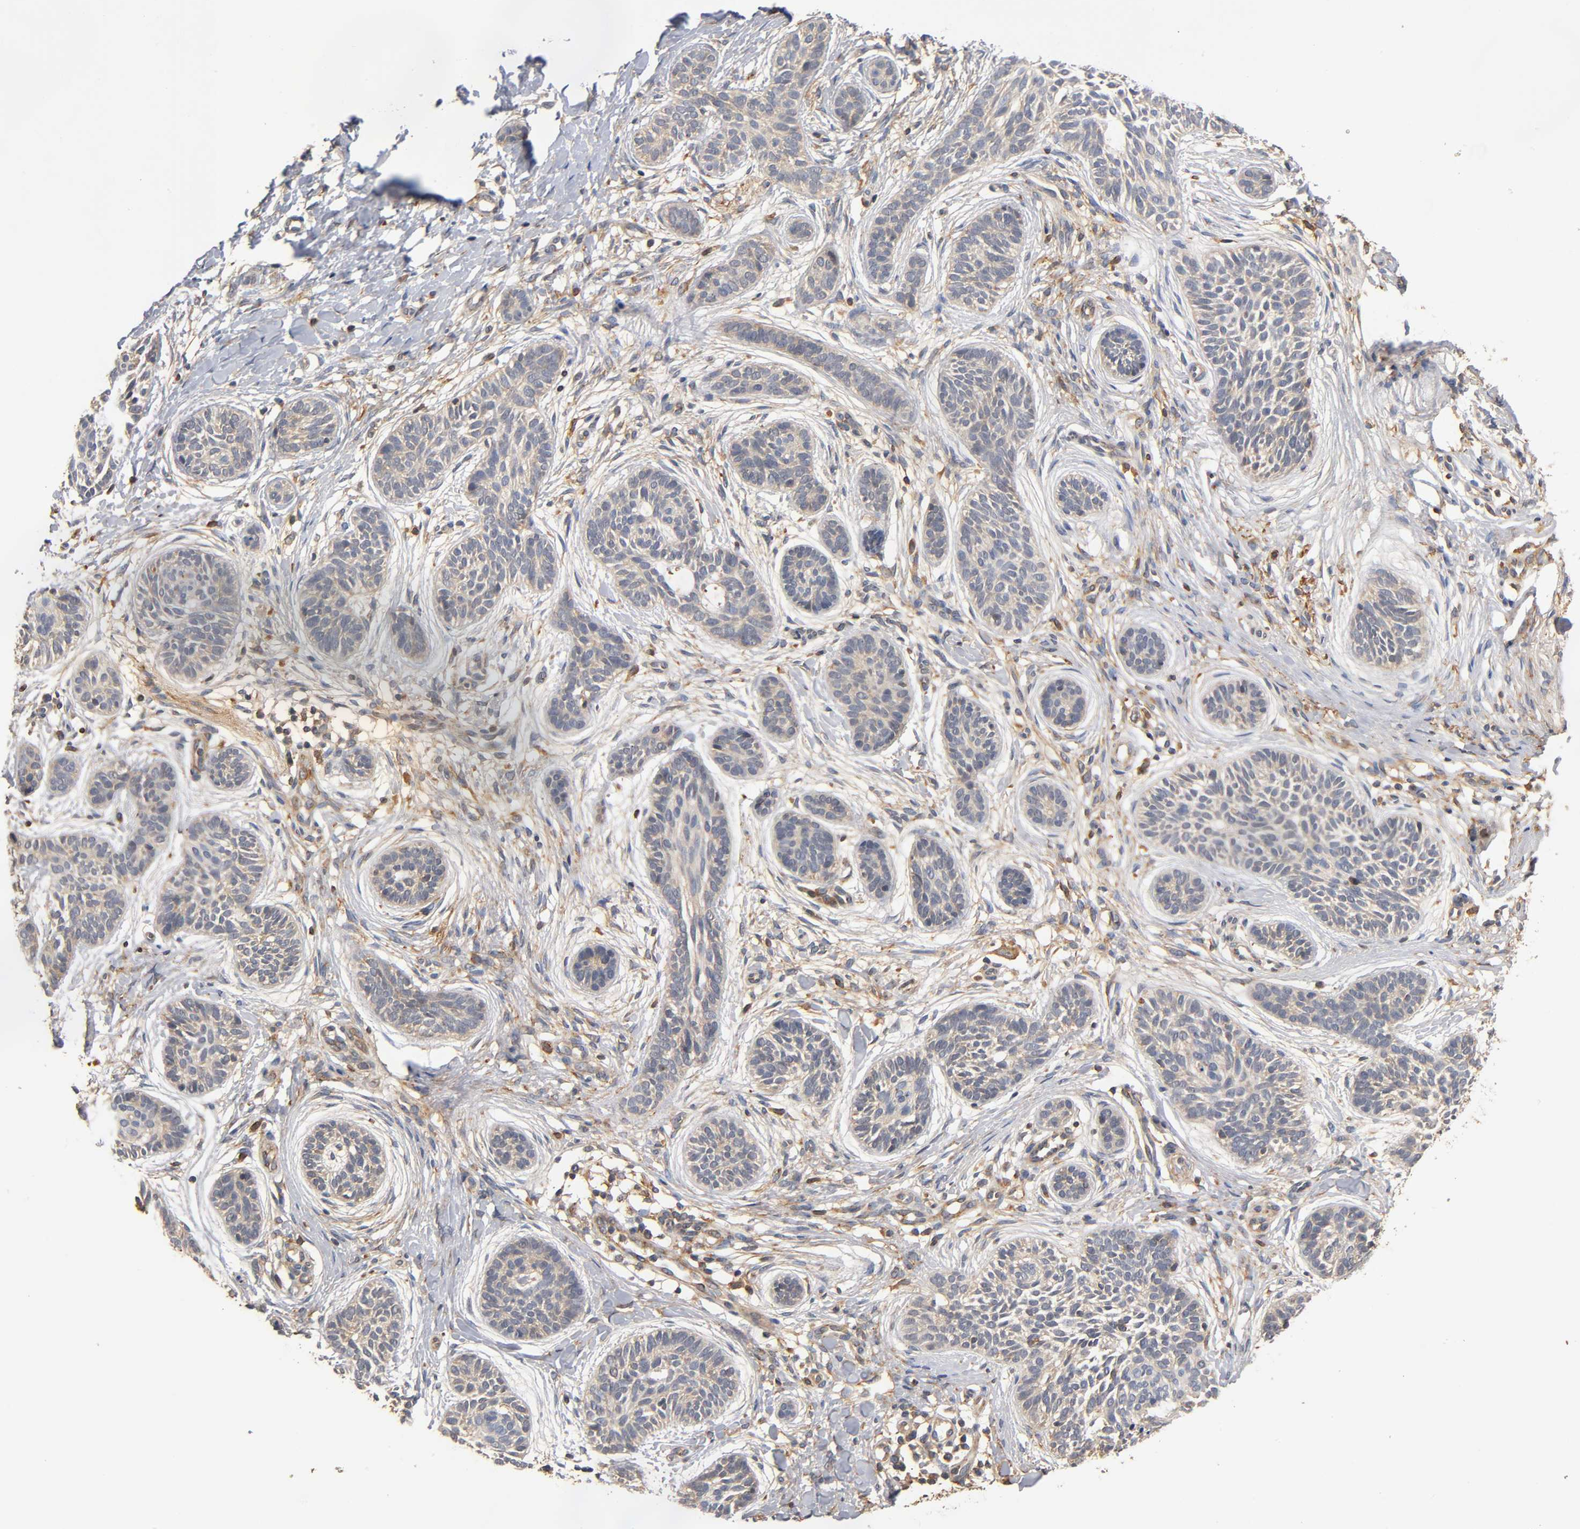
{"staining": {"intensity": "weak", "quantity": "25%-75%", "location": "cytoplasmic/membranous"}, "tissue": "skin cancer", "cell_type": "Tumor cells", "image_type": "cancer", "snomed": [{"axis": "morphology", "description": "Normal tissue, NOS"}, {"axis": "morphology", "description": "Basal cell carcinoma"}, {"axis": "topography", "description": "Skin"}], "caption": "This is an image of immunohistochemistry (IHC) staining of basal cell carcinoma (skin), which shows weak staining in the cytoplasmic/membranous of tumor cells.", "gene": "SCAP", "patient": {"sex": "male", "age": 63}}